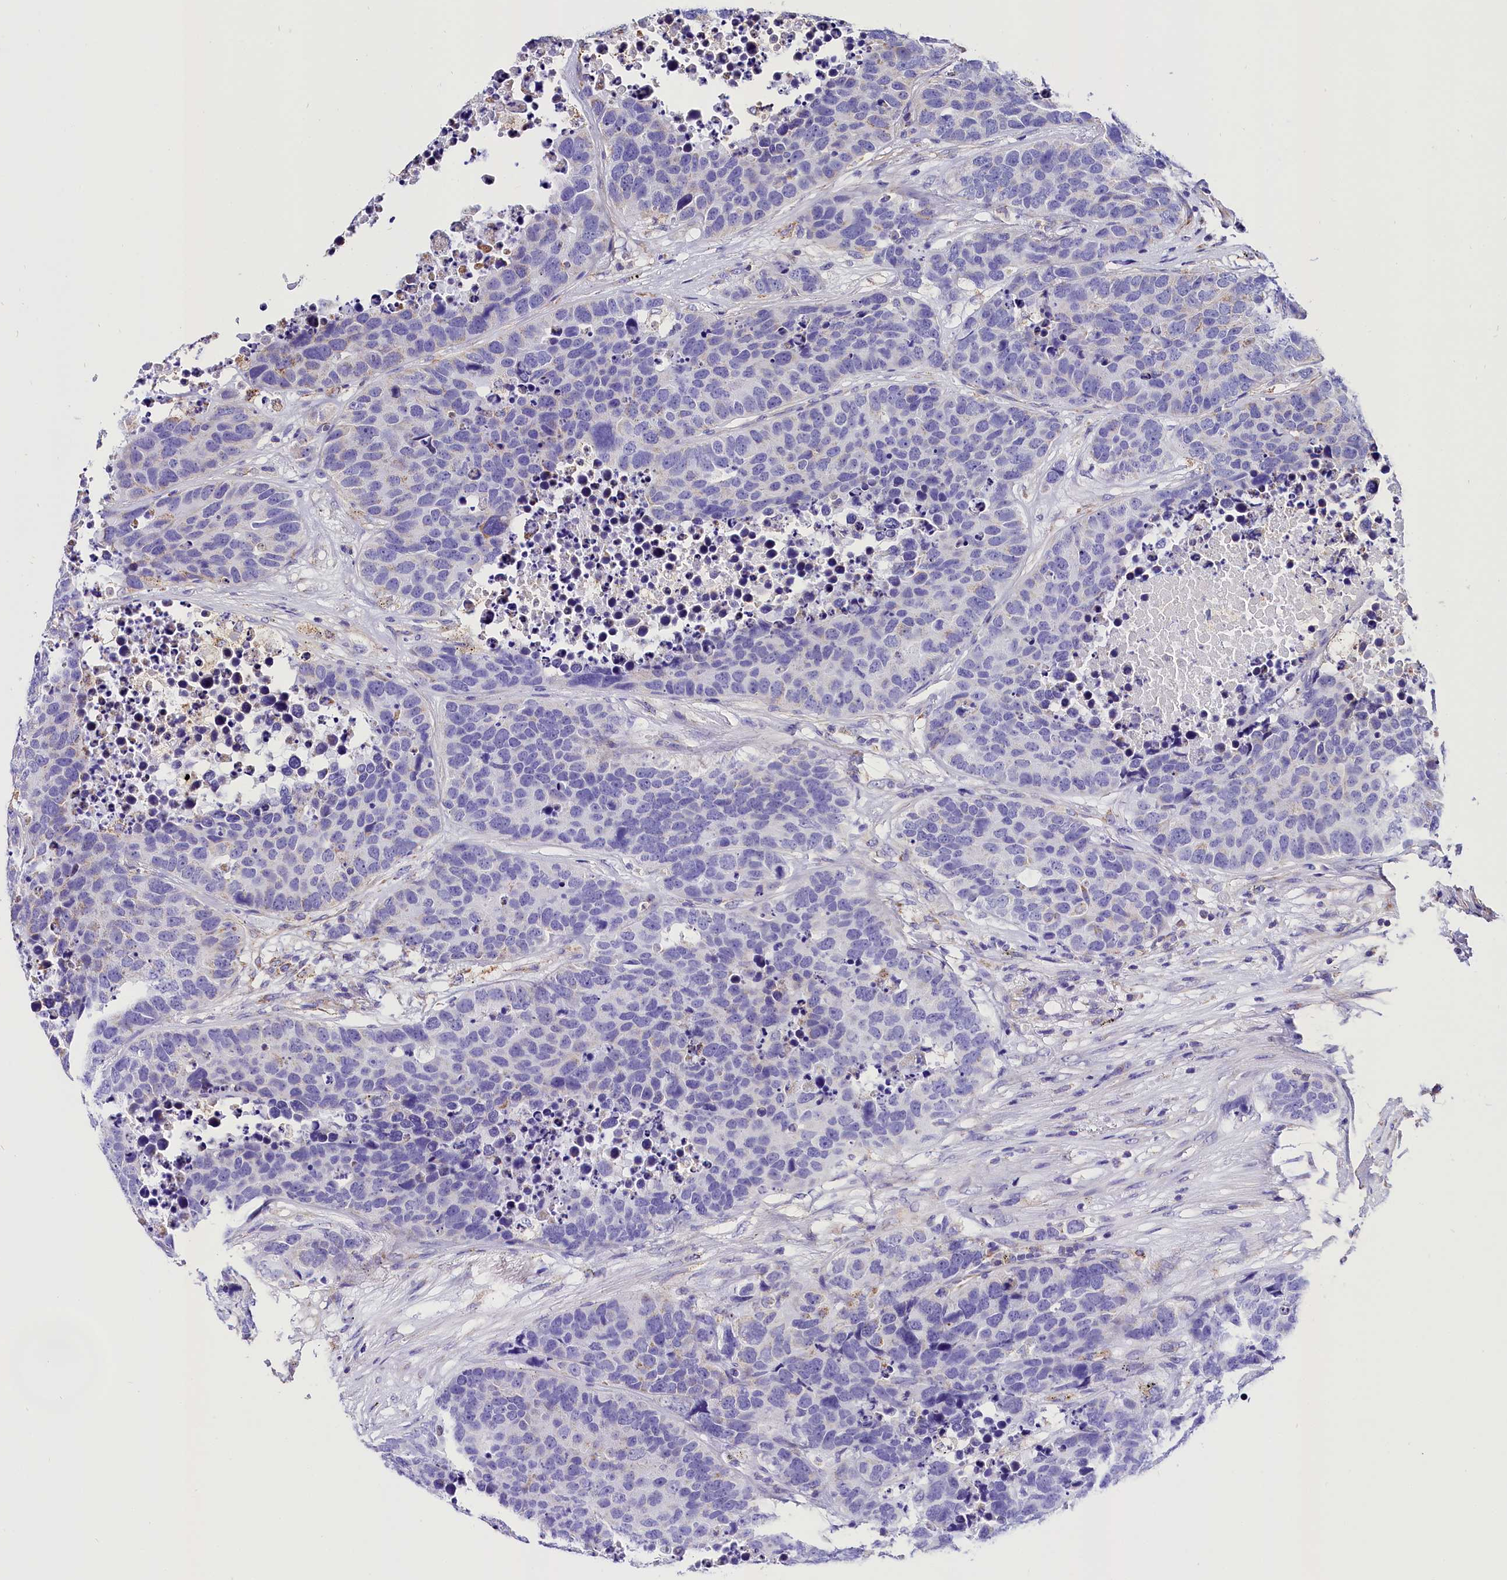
{"staining": {"intensity": "negative", "quantity": "none", "location": "none"}, "tissue": "carcinoid", "cell_type": "Tumor cells", "image_type": "cancer", "snomed": [{"axis": "morphology", "description": "Carcinoid, malignant, NOS"}, {"axis": "topography", "description": "Lung"}], "caption": "High power microscopy histopathology image of an immunohistochemistry (IHC) photomicrograph of malignant carcinoid, revealing no significant positivity in tumor cells.", "gene": "ACAA2", "patient": {"sex": "male", "age": 60}}